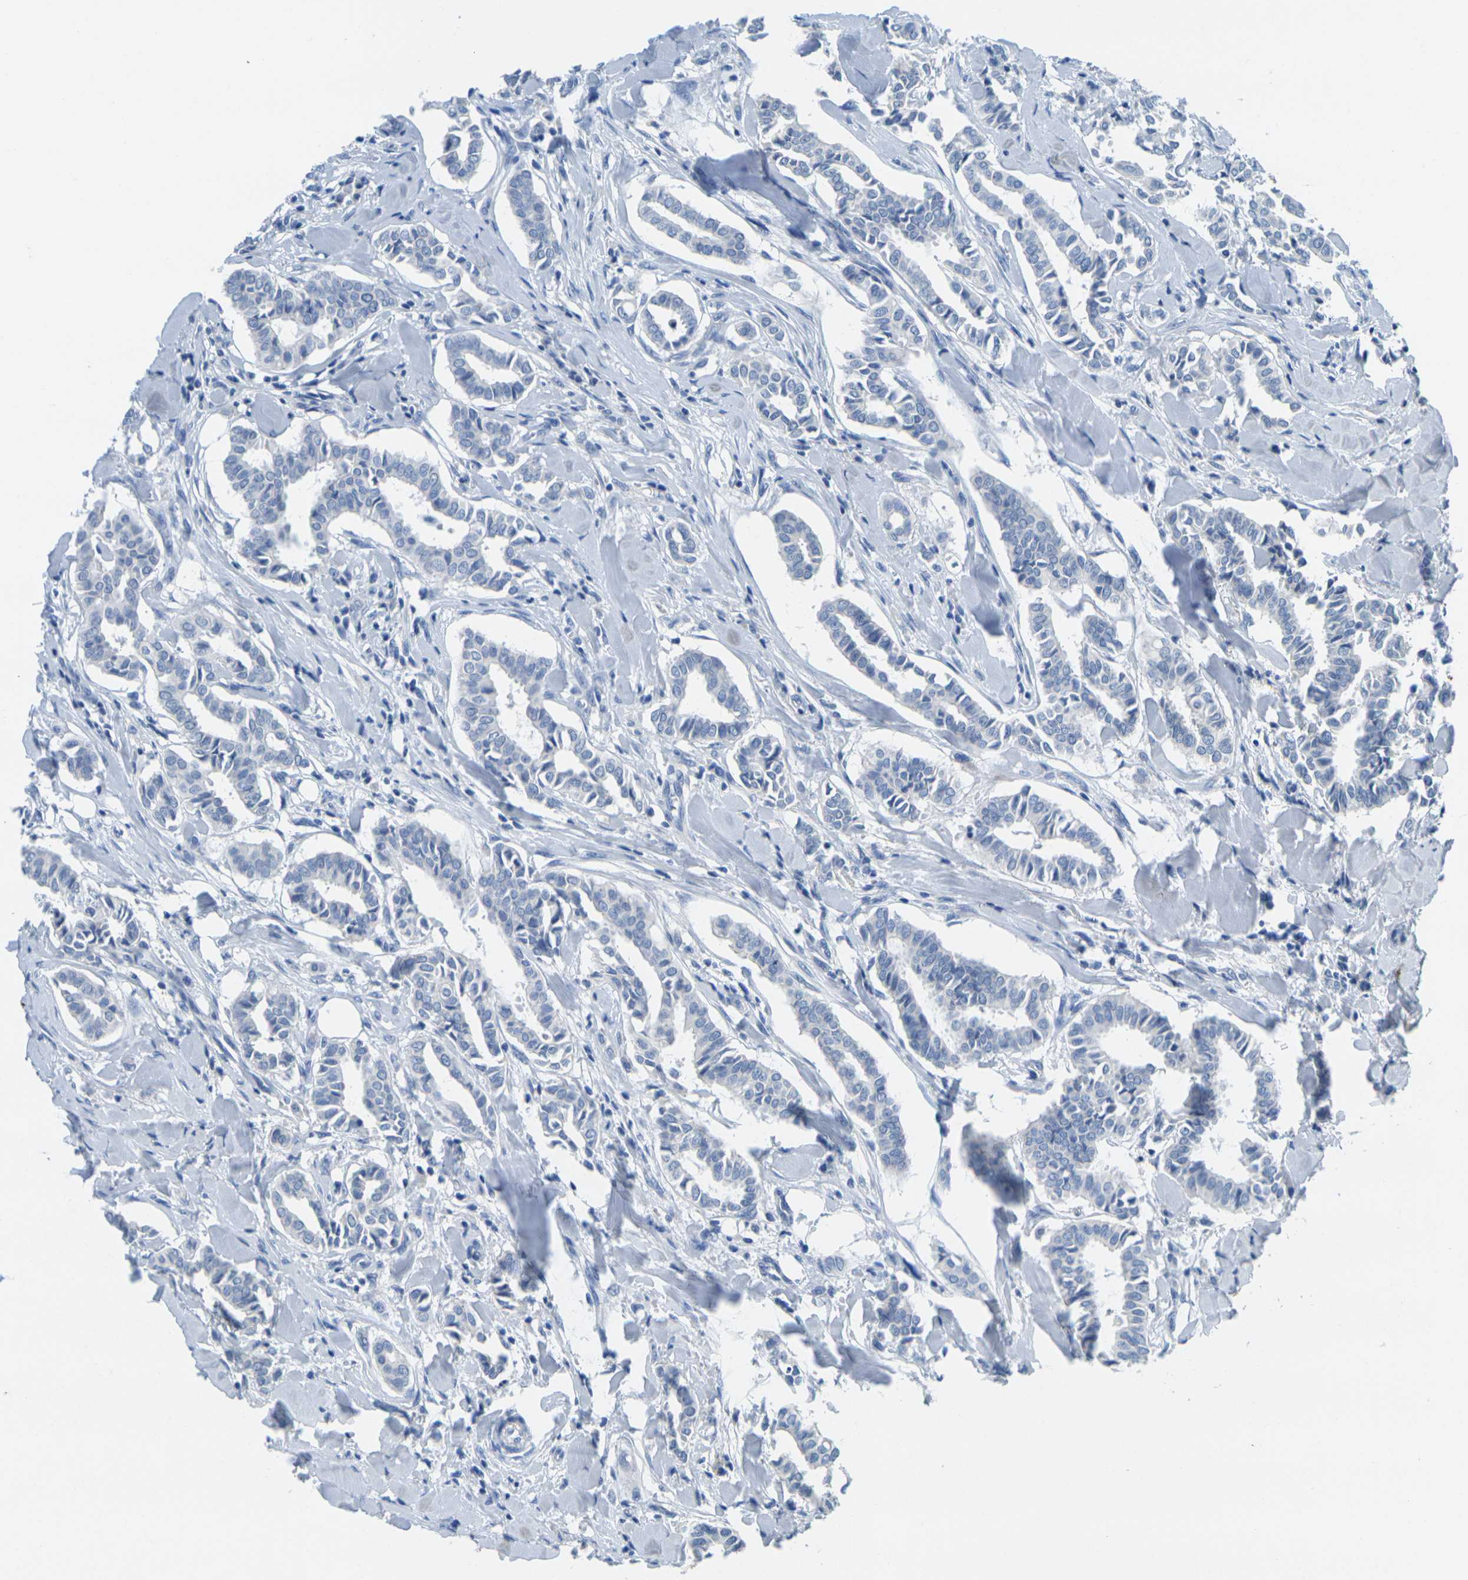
{"staining": {"intensity": "negative", "quantity": "none", "location": "none"}, "tissue": "head and neck cancer", "cell_type": "Tumor cells", "image_type": "cancer", "snomed": [{"axis": "morphology", "description": "Adenocarcinoma, NOS"}, {"axis": "topography", "description": "Salivary gland"}, {"axis": "topography", "description": "Head-Neck"}], "caption": "DAB (3,3'-diaminobenzidine) immunohistochemical staining of head and neck cancer (adenocarcinoma) demonstrates no significant staining in tumor cells.", "gene": "FAM3D", "patient": {"sex": "female", "age": 59}}